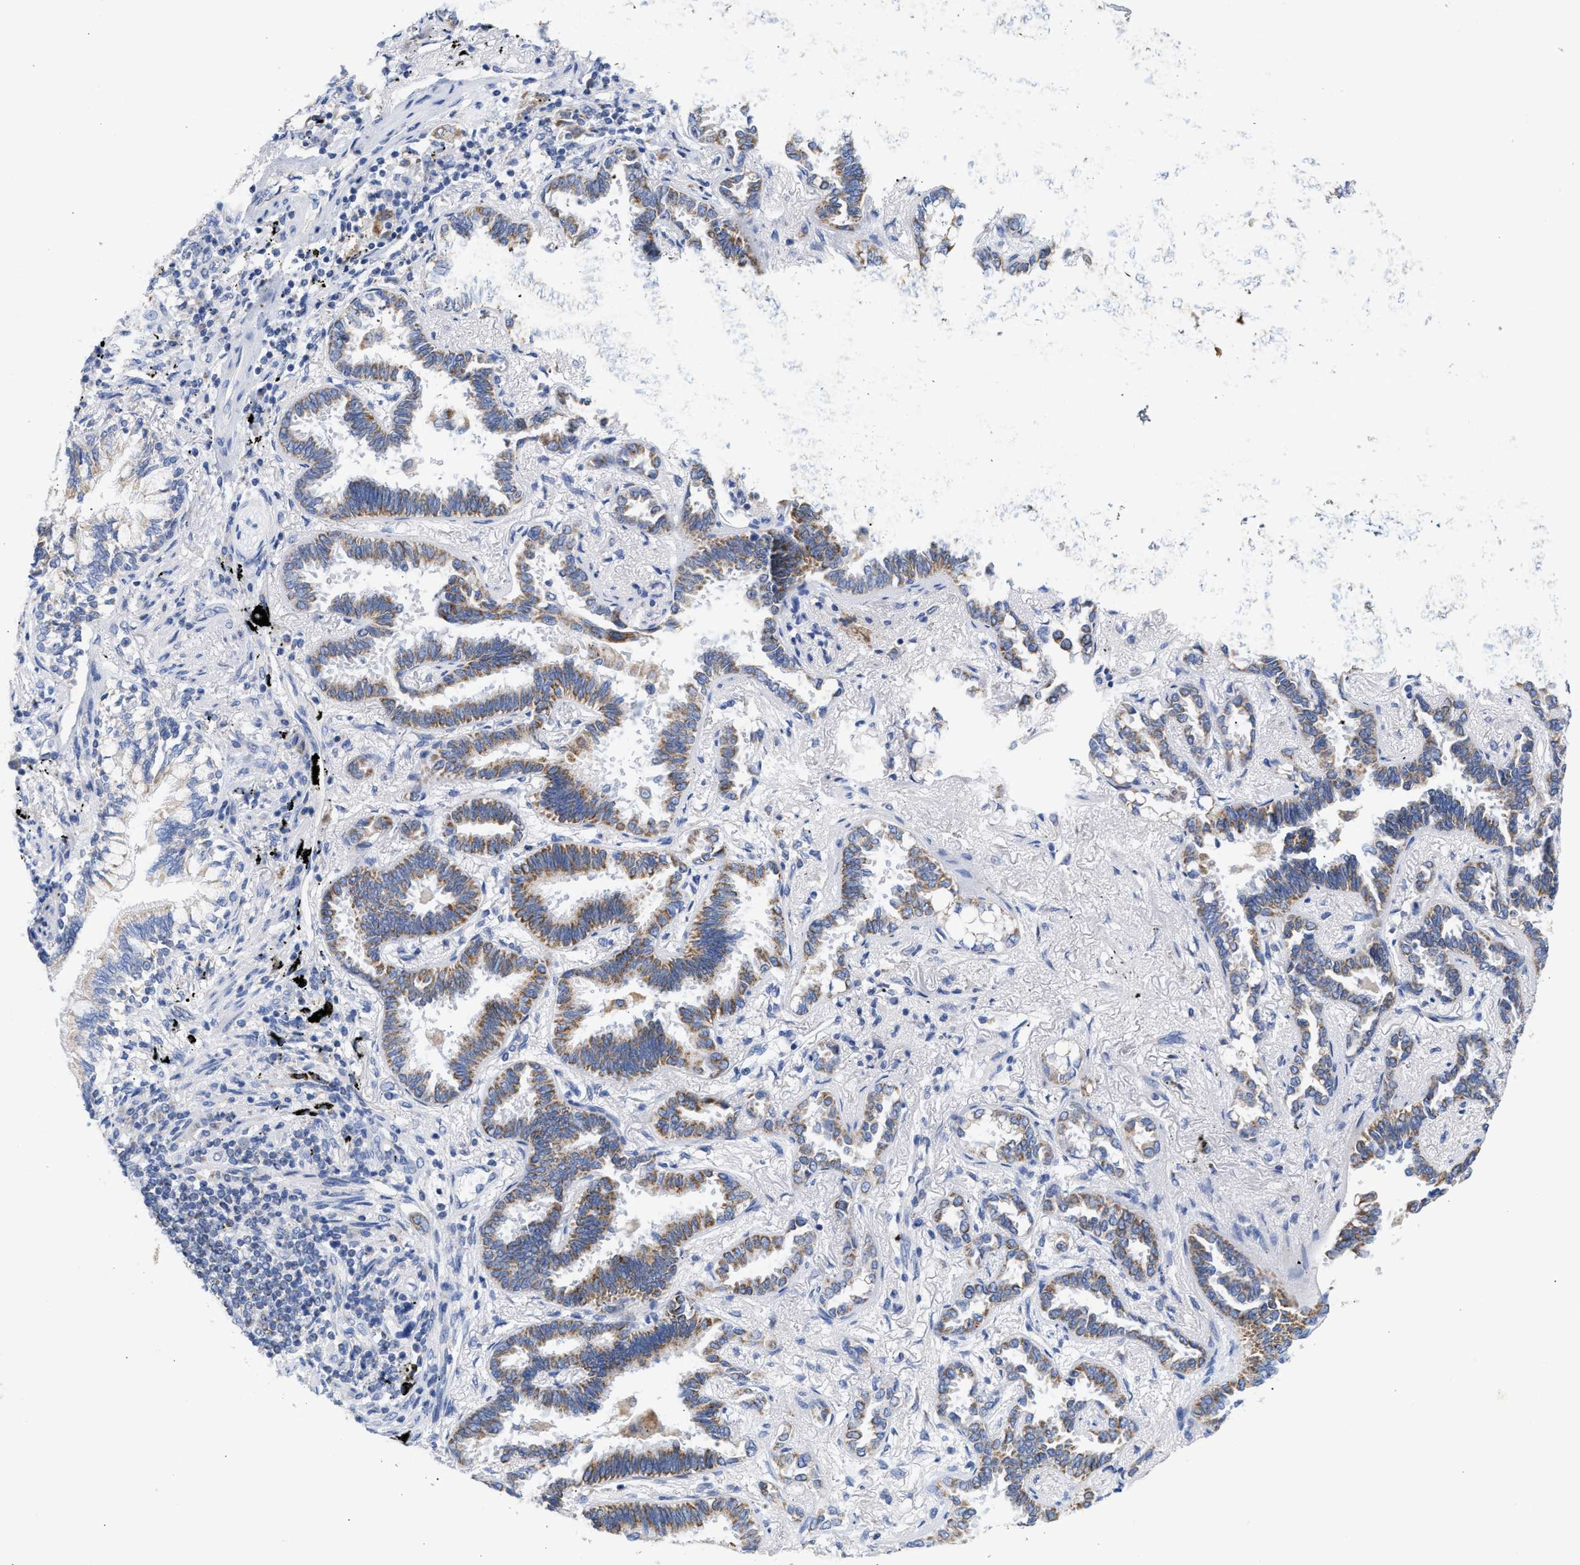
{"staining": {"intensity": "moderate", "quantity": ">75%", "location": "cytoplasmic/membranous"}, "tissue": "lung cancer", "cell_type": "Tumor cells", "image_type": "cancer", "snomed": [{"axis": "morphology", "description": "Adenocarcinoma, NOS"}, {"axis": "topography", "description": "Lung"}], "caption": "Protein expression by immunohistochemistry reveals moderate cytoplasmic/membranous expression in about >75% of tumor cells in adenocarcinoma (lung).", "gene": "ACOT13", "patient": {"sex": "male", "age": 59}}